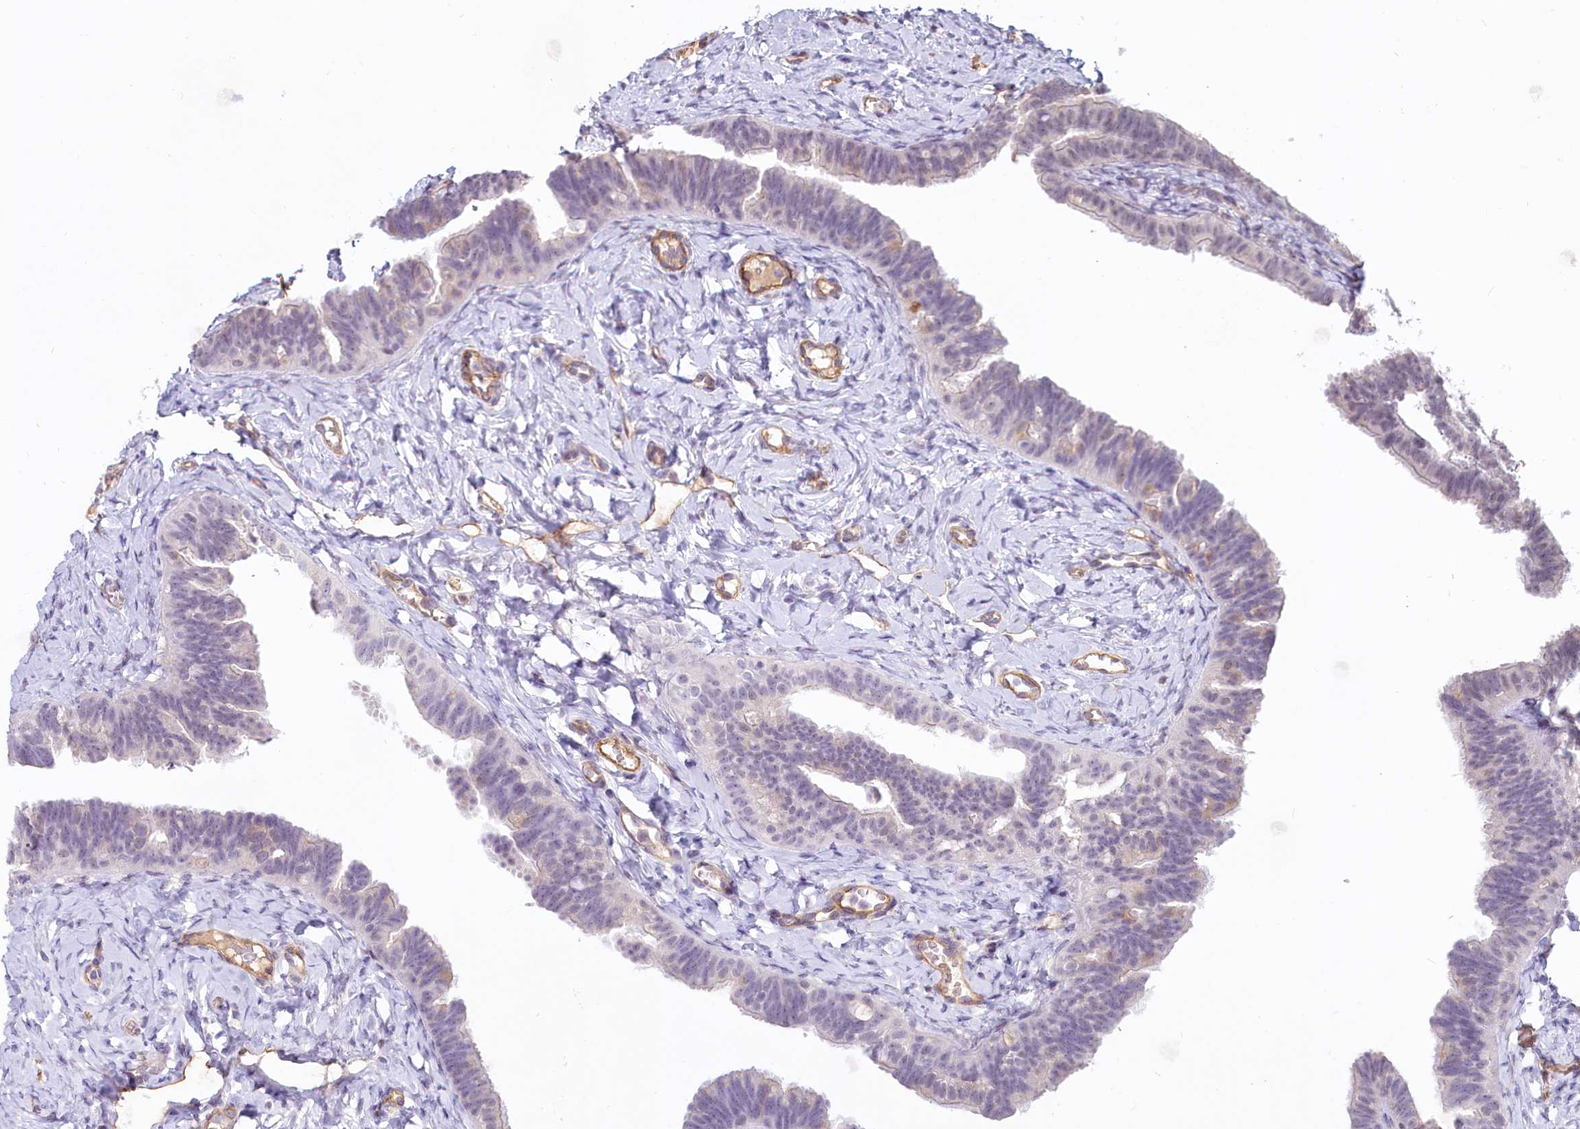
{"staining": {"intensity": "negative", "quantity": "none", "location": "none"}, "tissue": "fallopian tube", "cell_type": "Glandular cells", "image_type": "normal", "snomed": [{"axis": "morphology", "description": "Normal tissue, NOS"}, {"axis": "topography", "description": "Fallopian tube"}], "caption": "DAB immunohistochemical staining of benign fallopian tube demonstrates no significant positivity in glandular cells.", "gene": "PROCR", "patient": {"sex": "female", "age": 65}}